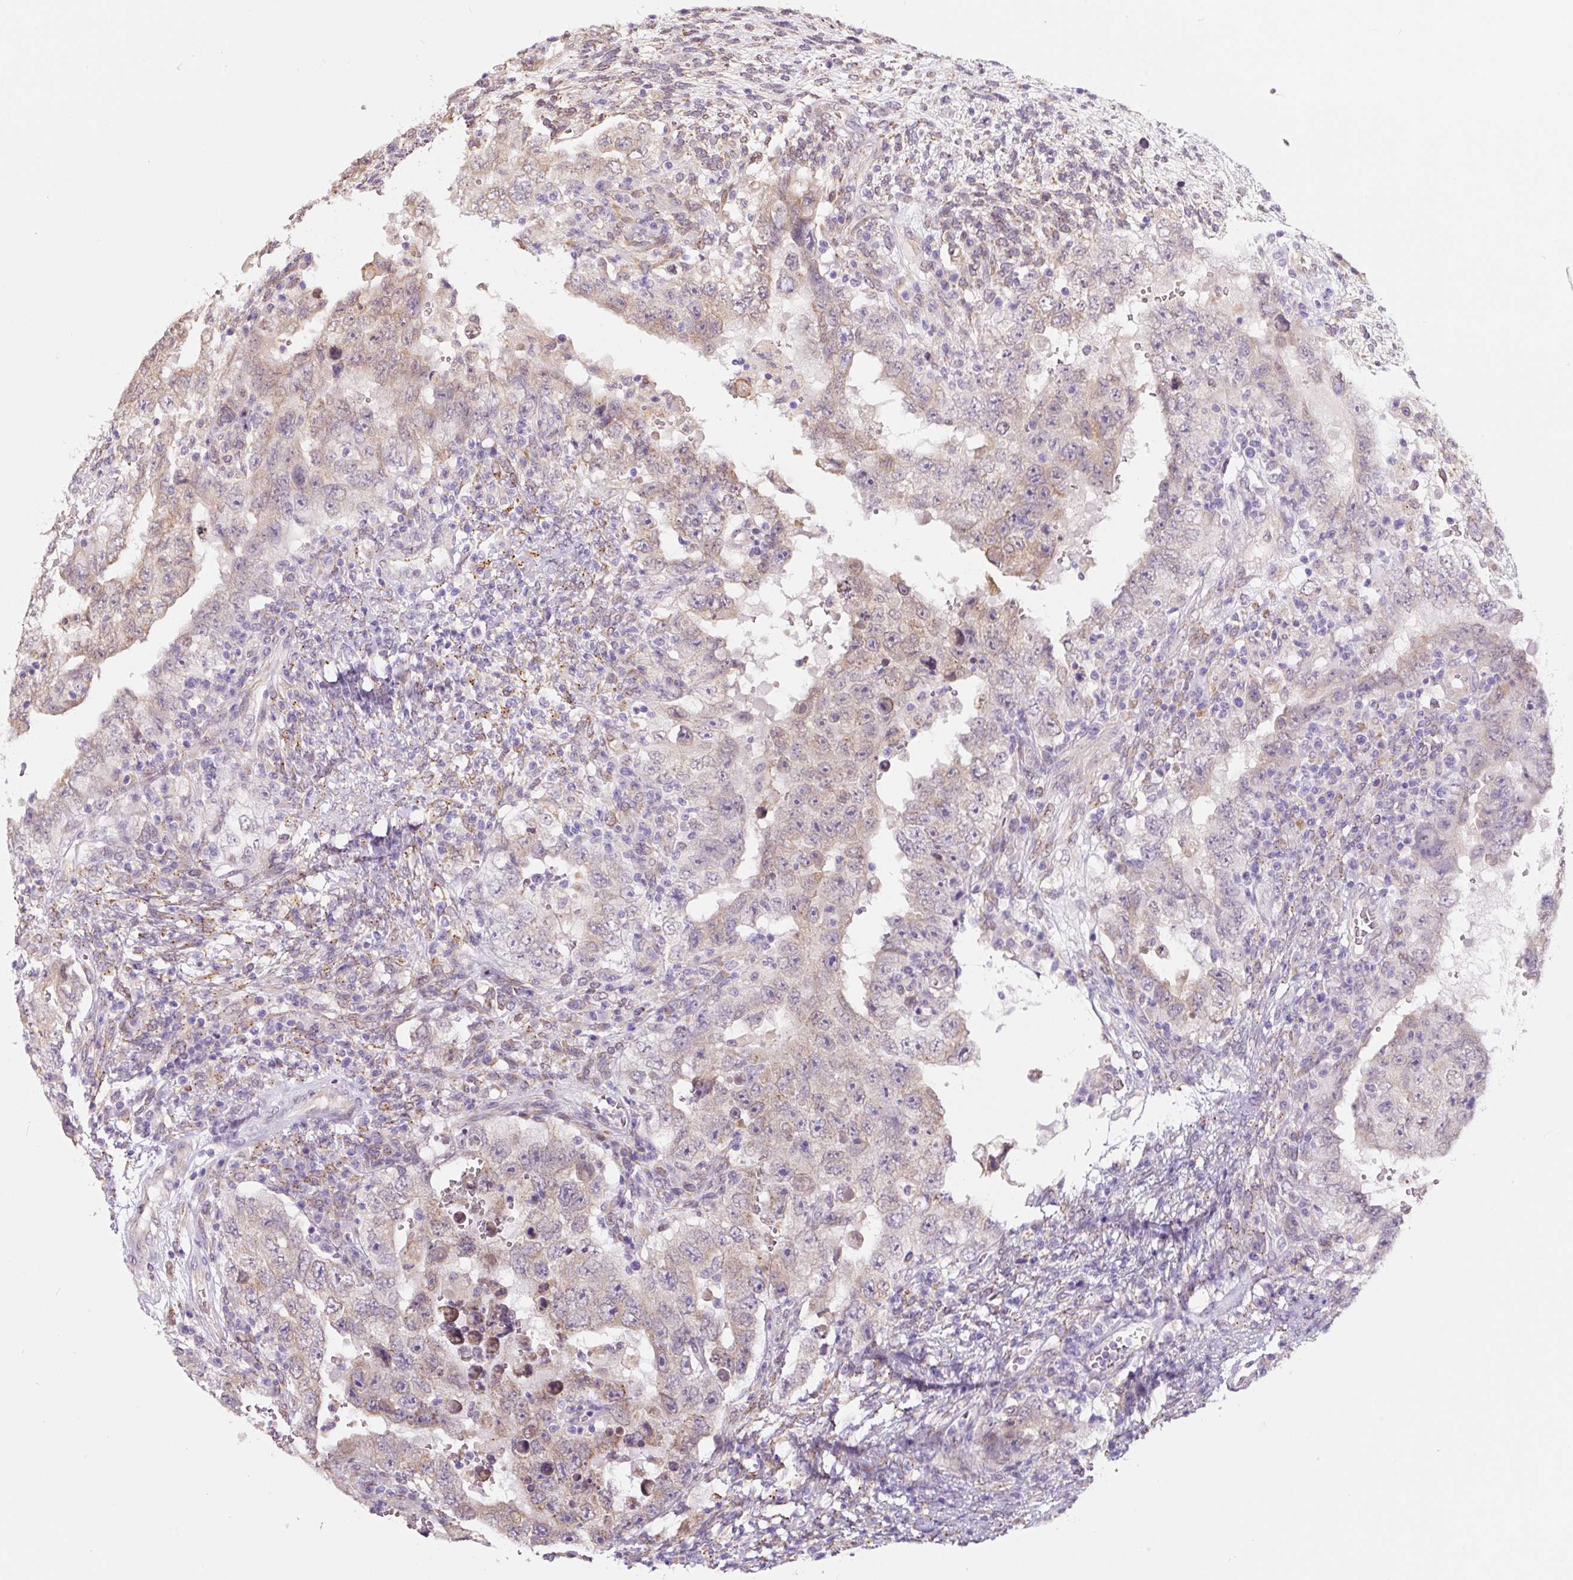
{"staining": {"intensity": "weak", "quantity": "25%-75%", "location": "cytoplasmic/membranous"}, "tissue": "testis cancer", "cell_type": "Tumor cells", "image_type": "cancer", "snomed": [{"axis": "morphology", "description": "Carcinoma, Embryonal, NOS"}, {"axis": "topography", "description": "Testis"}], "caption": "Human testis embryonal carcinoma stained with a protein marker exhibits weak staining in tumor cells.", "gene": "ASRGL1", "patient": {"sex": "male", "age": 26}}